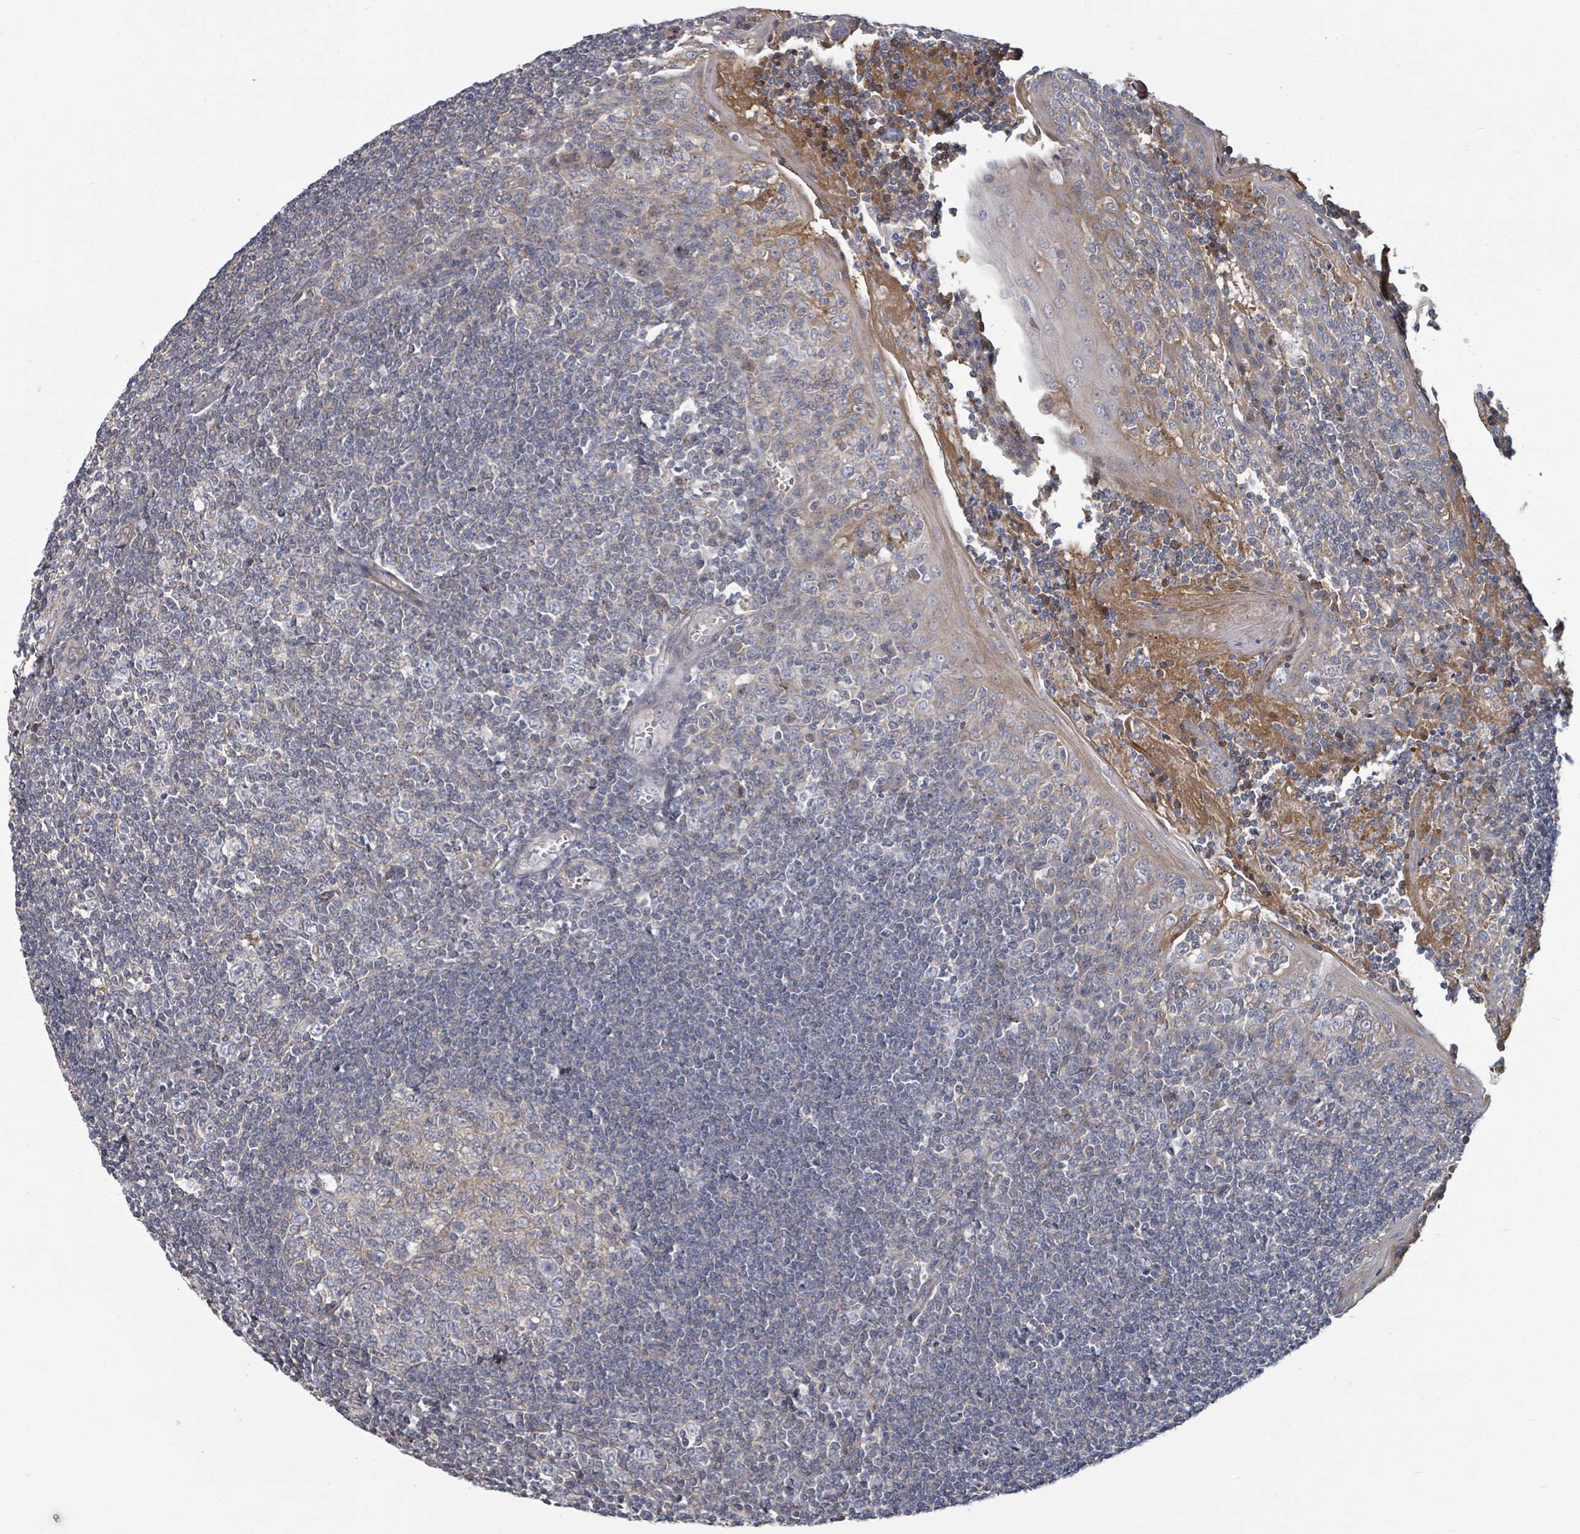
{"staining": {"intensity": "weak", "quantity": "<25%", "location": "cytoplasmic/membranous"}, "tissue": "tonsil", "cell_type": "Germinal center cells", "image_type": "normal", "snomed": [{"axis": "morphology", "description": "Normal tissue, NOS"}, {"axis": "topography", "description": "Tonsil"}], "caption": "Immunohistochemistry of unremarkable human tonsil exhibits no positivity in germinal center cells. (Stains: DAB (3,3'-diaminobenzidine) IHC with hematoxylin counter stain, Microscopy: brightfield microscopy at high magnification).", "gene": "GABBR1", "patient": {"sex": "male", "age": 27}}